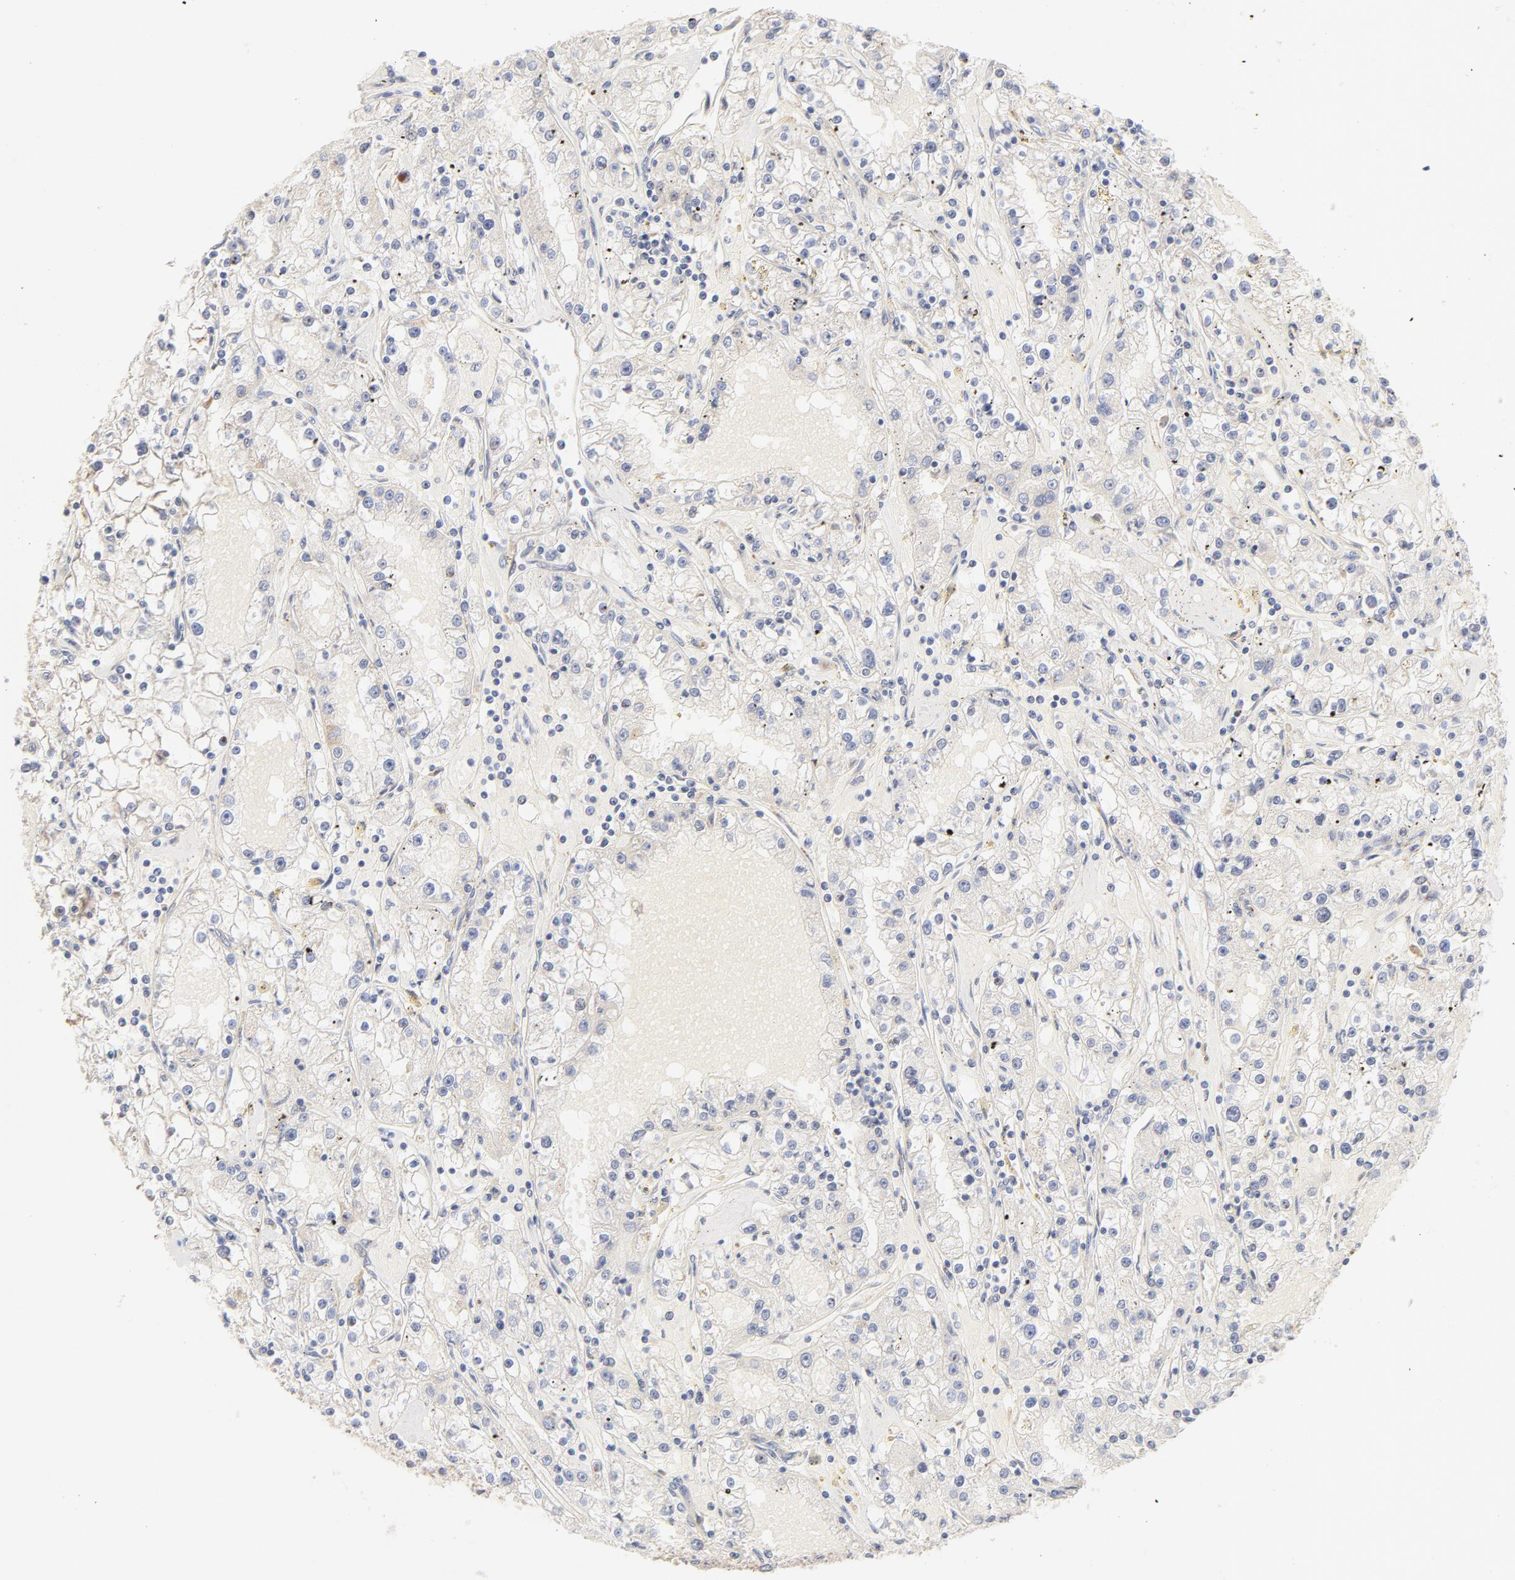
{"staining": {"intensity": "negative", "quantity": "none", "location": "none"}, "tissue": "renal cancer", "cell_type": "Tumor cells", "image_type": "cancer", "snomed": [{"axis": "morphology", "description": "Adenocarcinoma, NOS"}, {"axis": "topography", "description": "Kidney"}], "caption": "High magnification brightfield microscopy of adenocarcinoma (renal) stained with DAB (brown) and counterstained with hematoxylin (blue): tumor cells show no significant positivity.", "gene": "MTERF2", "patient": {"sex": "male", "age": 56}}